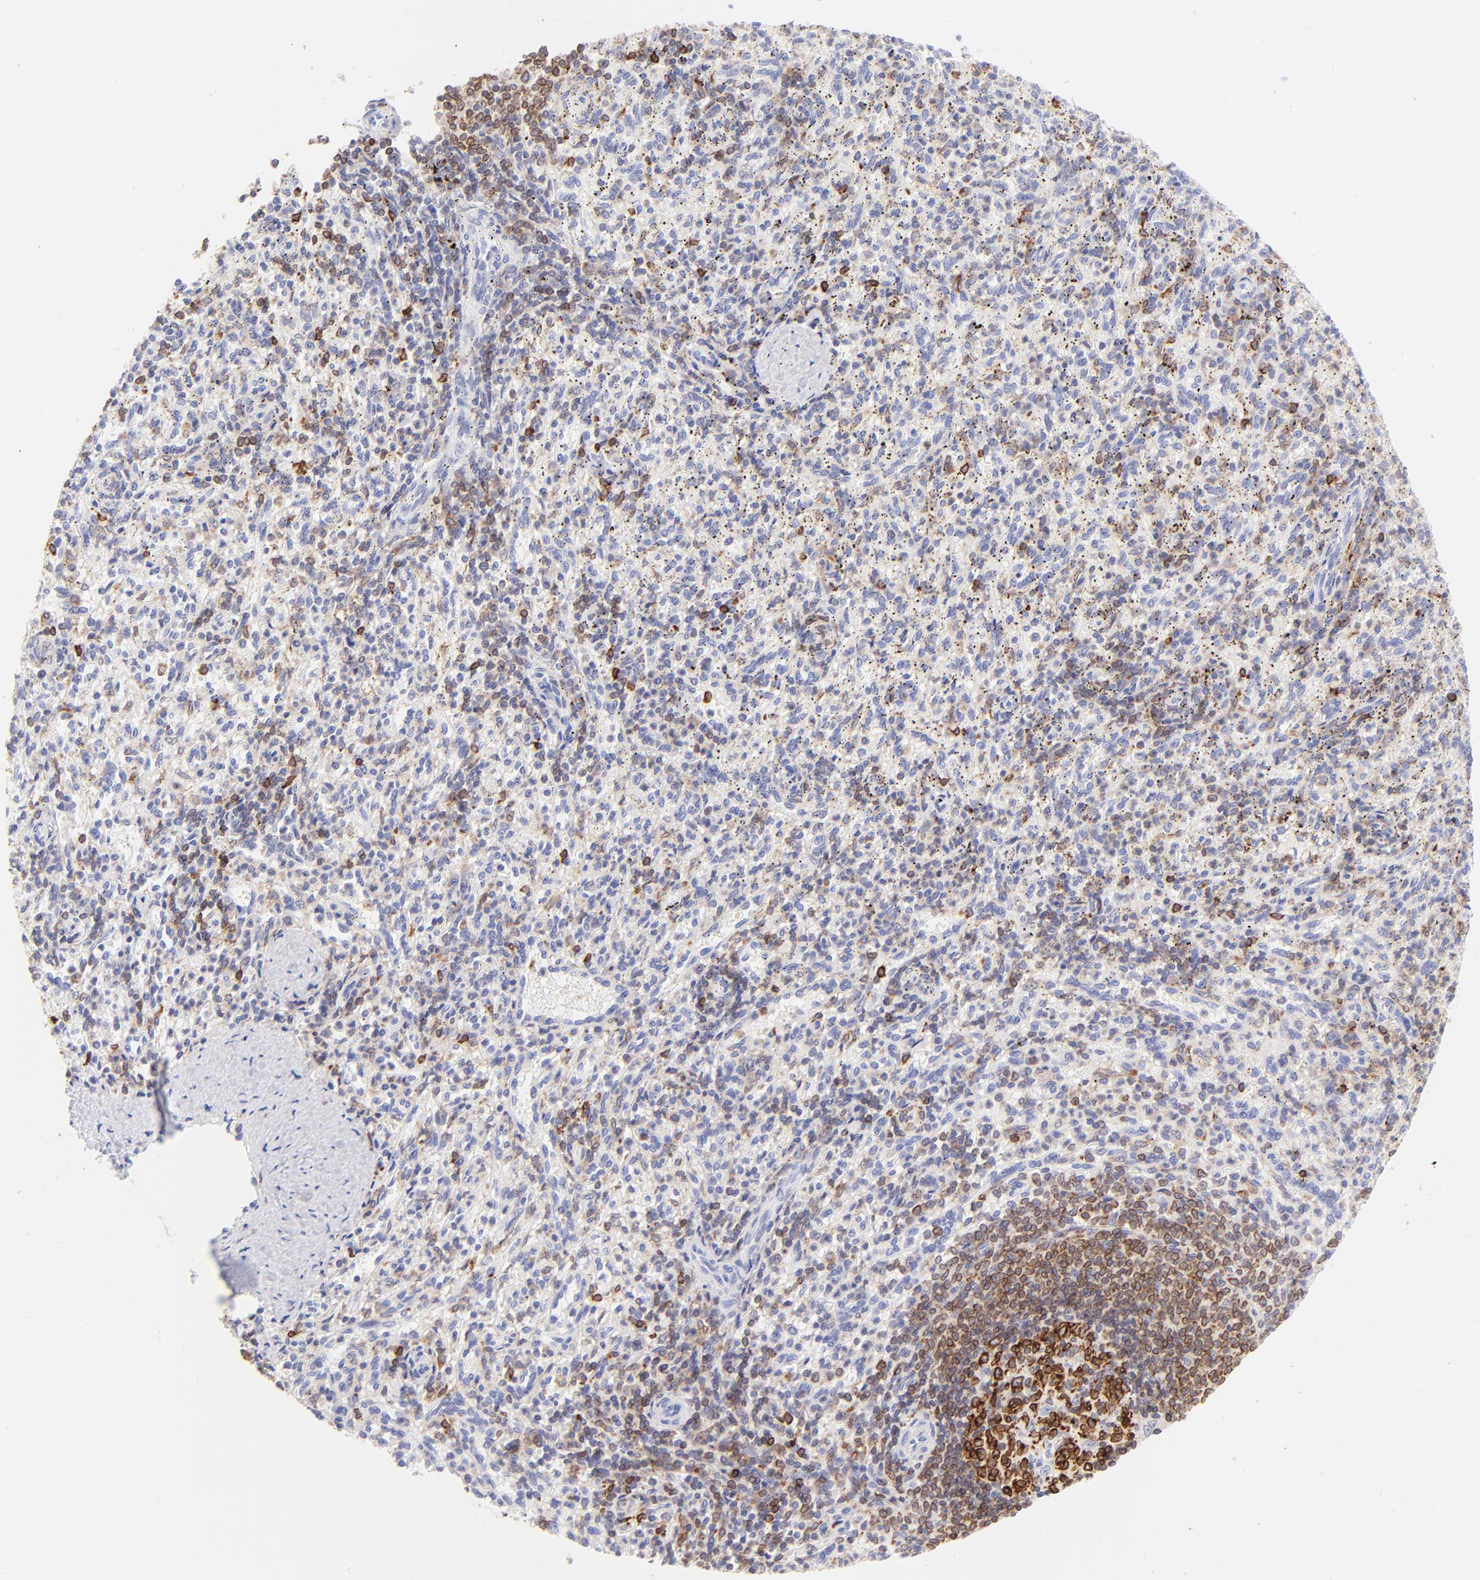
{"staining": {"intensity": "moderate", "quantity": "25%-75%", "location": "cytoplasmic/membranous"}, "tissue": "spleen", "cell_type": "Cells in red pulp", "image_type": "normal", "snomed": [{"axis": "morphology", "description": "Normal tissue, NOS"}, {"axis": "topography", "description": "Spleen"}], "caption": "The immunohistochemical stain highlights moderate cytoplasmic/membranous staining in cells in red pulp of normal spleen. (Stains: DAB in brown, nuclei in blue, Microscopy: brightfield microscopy at high magnification).", "gene": "IRAG2", "patient": {"sex": "female", "age": 10}}